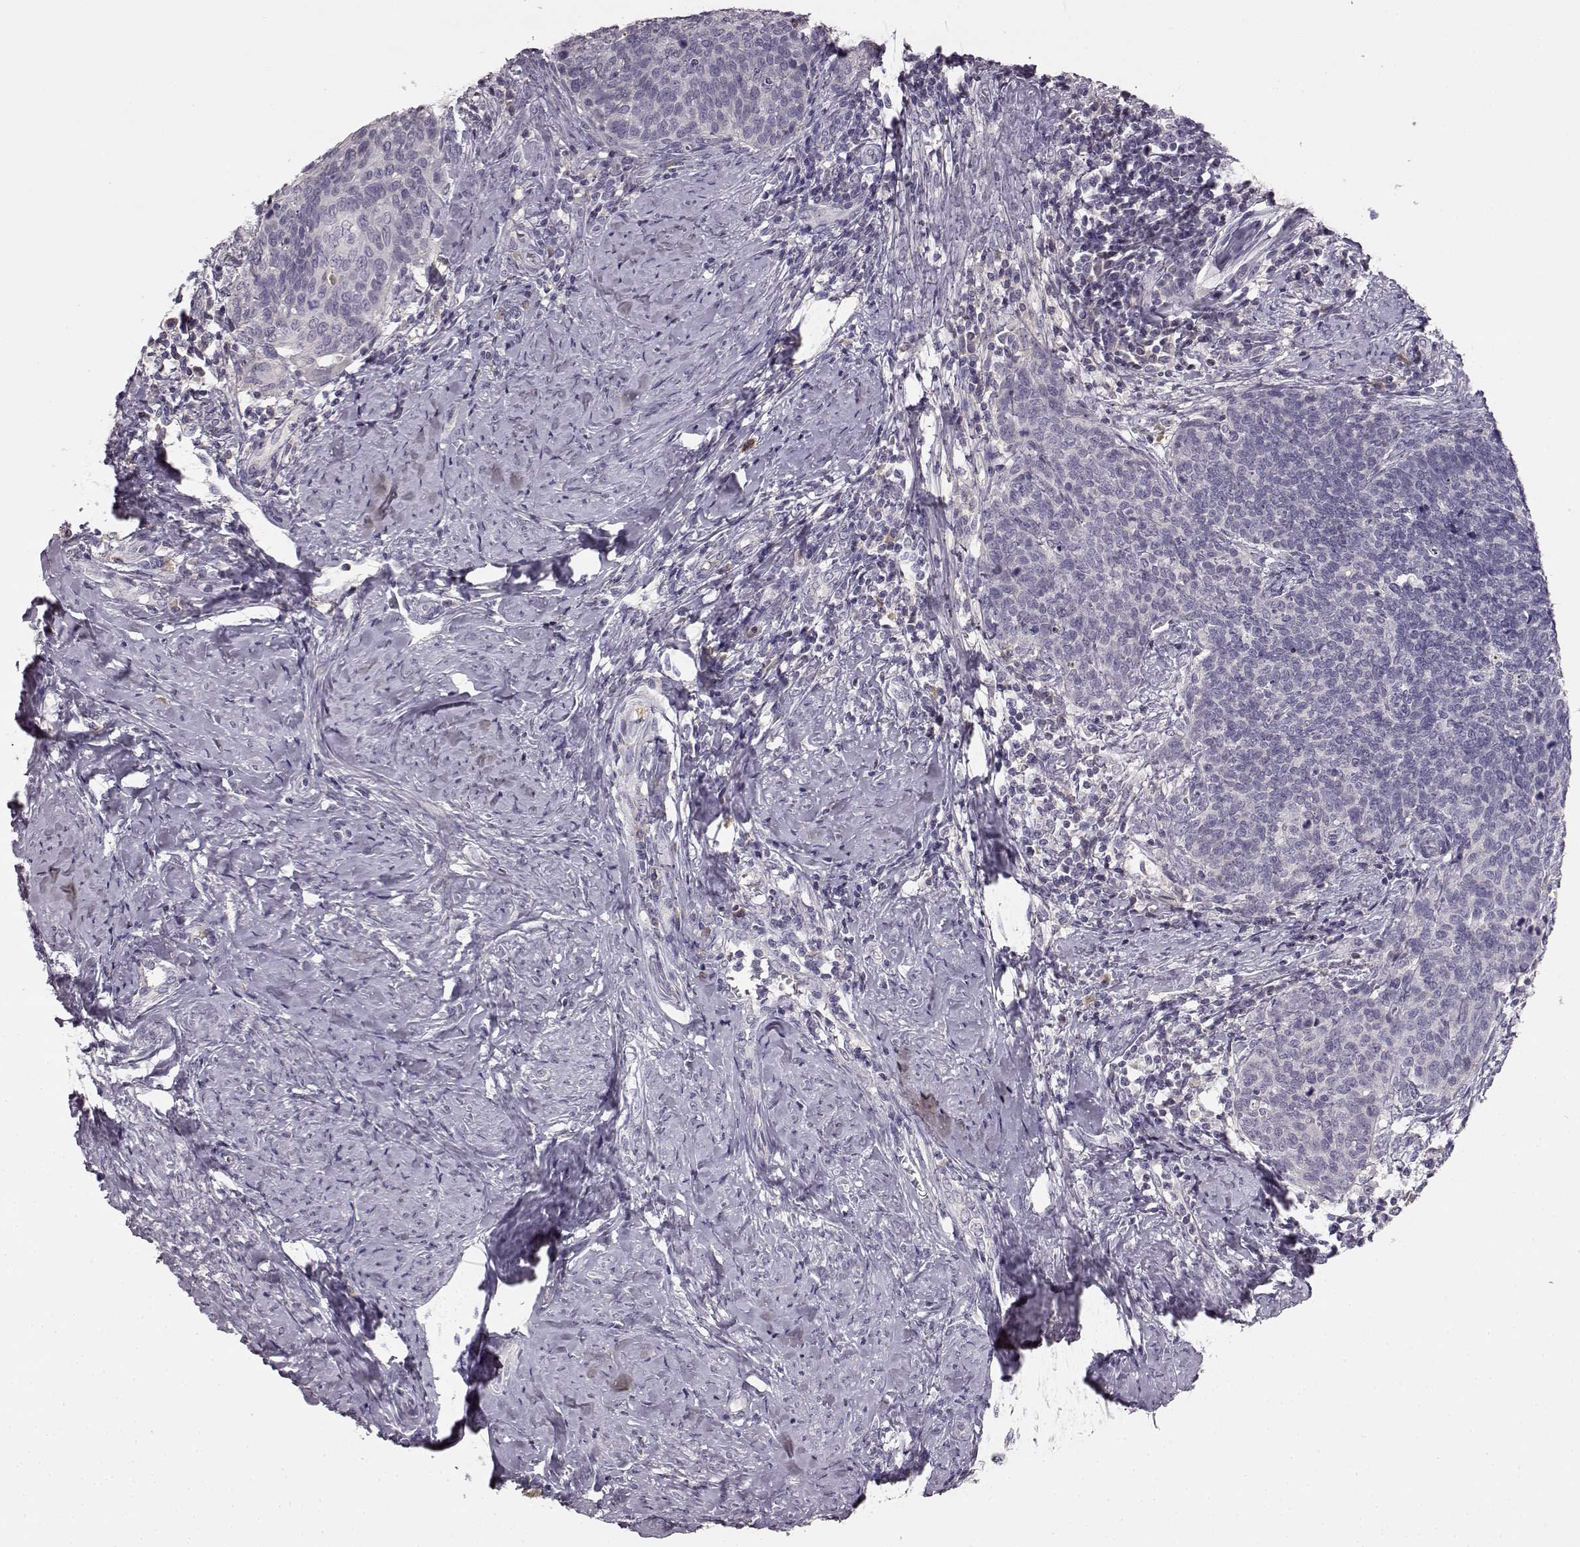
{"staining": {"intensity": "negative", "quantity": "none", "location": "none"}, "tissue": "cervical cancer", "cell_type": "Tumor cells", "image_type": "cancer", "snomed": [{"axis": "morphology", "description": "Normal tissue, NOS"}, {"axis": "morphology", "description": "Squamous cell carcinoma, NOS"}, {"axis": "topography", "description": "Cervix"}], "caption": "Tumor cells are negative for protein expression in human cervical cancer (squamous cell carcinoma).", "gene": "YJEFN3", "patient": {"sex": "female", "age": 39}}